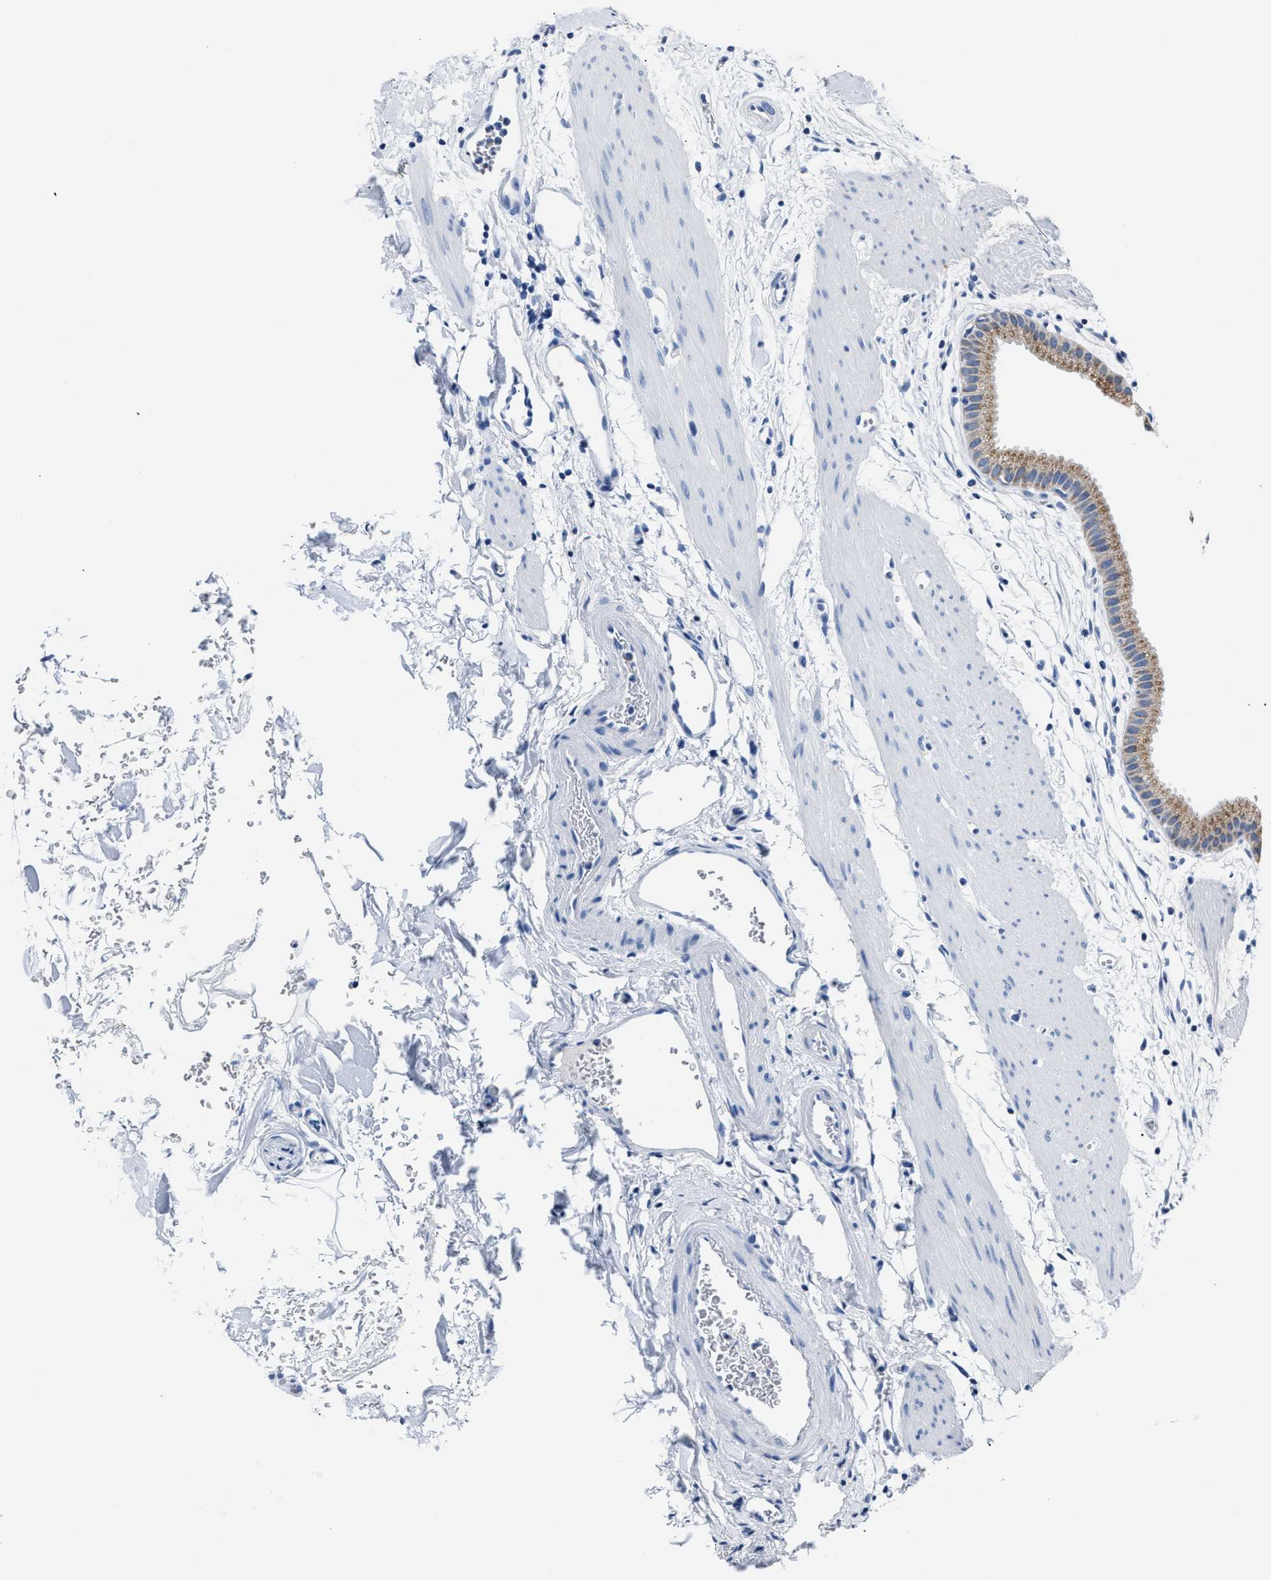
{"staining": {"intensity": "moderate", "quantity": ">75%", "location": "cytoplasmic/membranous"}, "tissue": "gallbladder", "cell_type": "Glandular cells", "image_type": "normal", "snomed": [{"axis": "morphology", "description": "Normal tissue, NOS"}, {"axis": "topography", "description": "Gallbladder"}], "caption": "This photomicrograph displays normal gallbladder stained with immunohistochemistry to label a protein in brown. The cytoplasmic/membranous of glandular cells show moderate positivity for the protein. Nuclei are counter-stained blue.", "gene": "AMACR", "patient": {"sex": "female", "age": 64}}